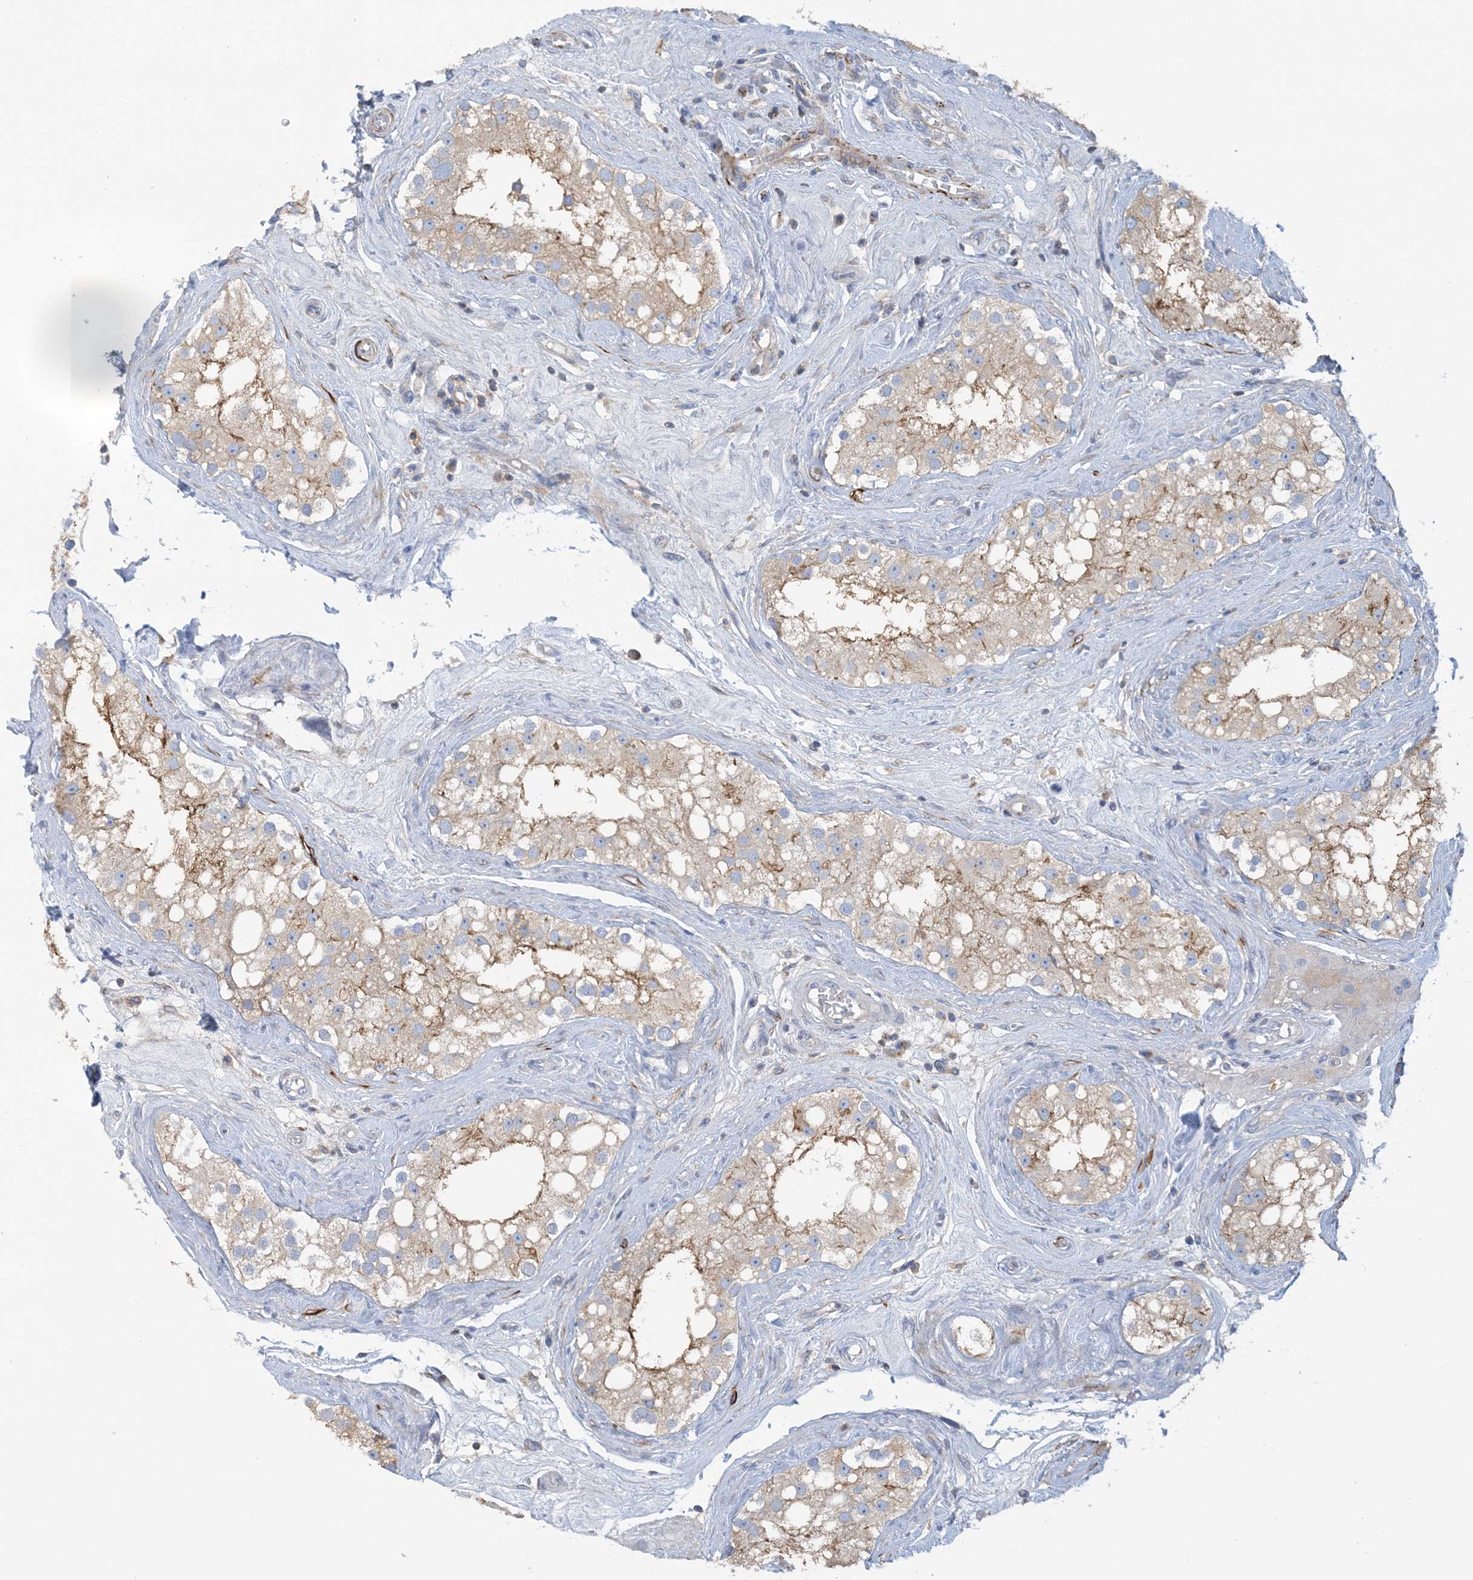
{"staining": {"intensity": "weak", "quantity": "25%-75%", "location": "cytoplasmic/membranous"}, "tissue": "testis", "cell_type": "Cells in seminiferous ducts", "image_type": "normal", "snomed": [{"axis": "morphology", "description": "Normal tissue, NOS"}, {"axis": "topography", "description": "Testis"}], "caption": "IHC image of normal testis: human testis stained using IHC exhibits low levels of weak protein expression localized specifically in the cytoplasmic/membranous of cells in seminiferous ducts, appearing as a cytoplasmic/membranous brown color.", "gene": "CALHM5", "patient": {"sex": "male", "age": 84}}